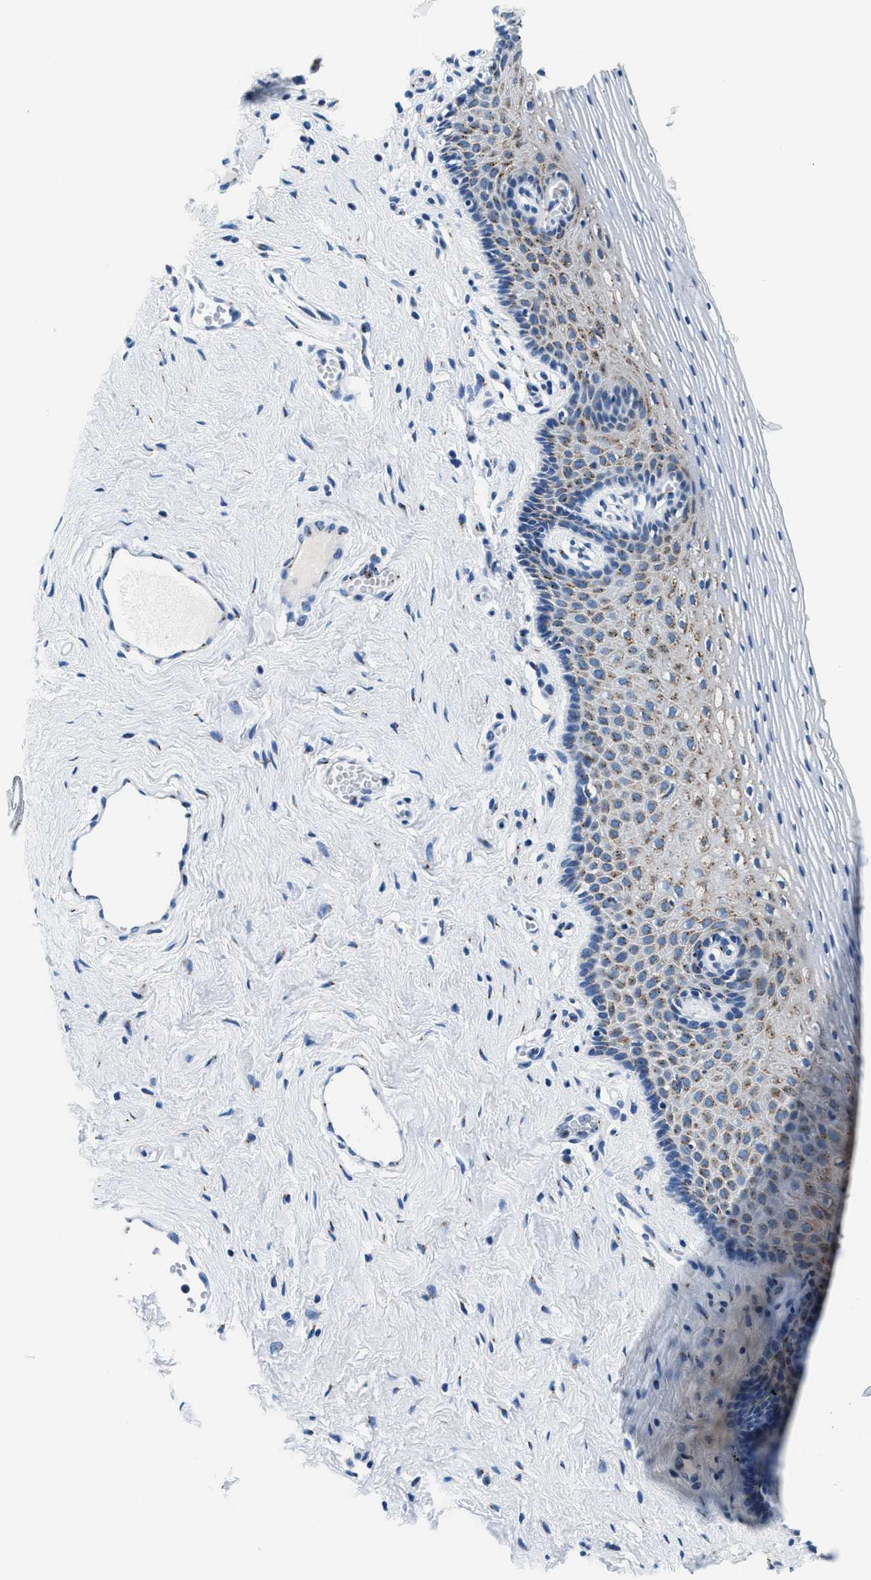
{"staining": {"intensity": "moderate", "quantity": "<25%", "location": "cytoplasmic/membranous"}, "tissue": "vagina", "cell_type": "Squamous epithelial cells", "image_type": "normal", "snomed": [{"axis": "morphology", "description": "Normal tissue, NOS"}, {"axis": "topography", "description": "Vagina"}], "caption": "Protein expression analysis of unremarkable human vagina reveals moderate cytoplasmic/membranous staining in approximately <25% of squamous epithelial cells.", "gene": "VPS53", "patient": {"sex": "female", "age": 32}}